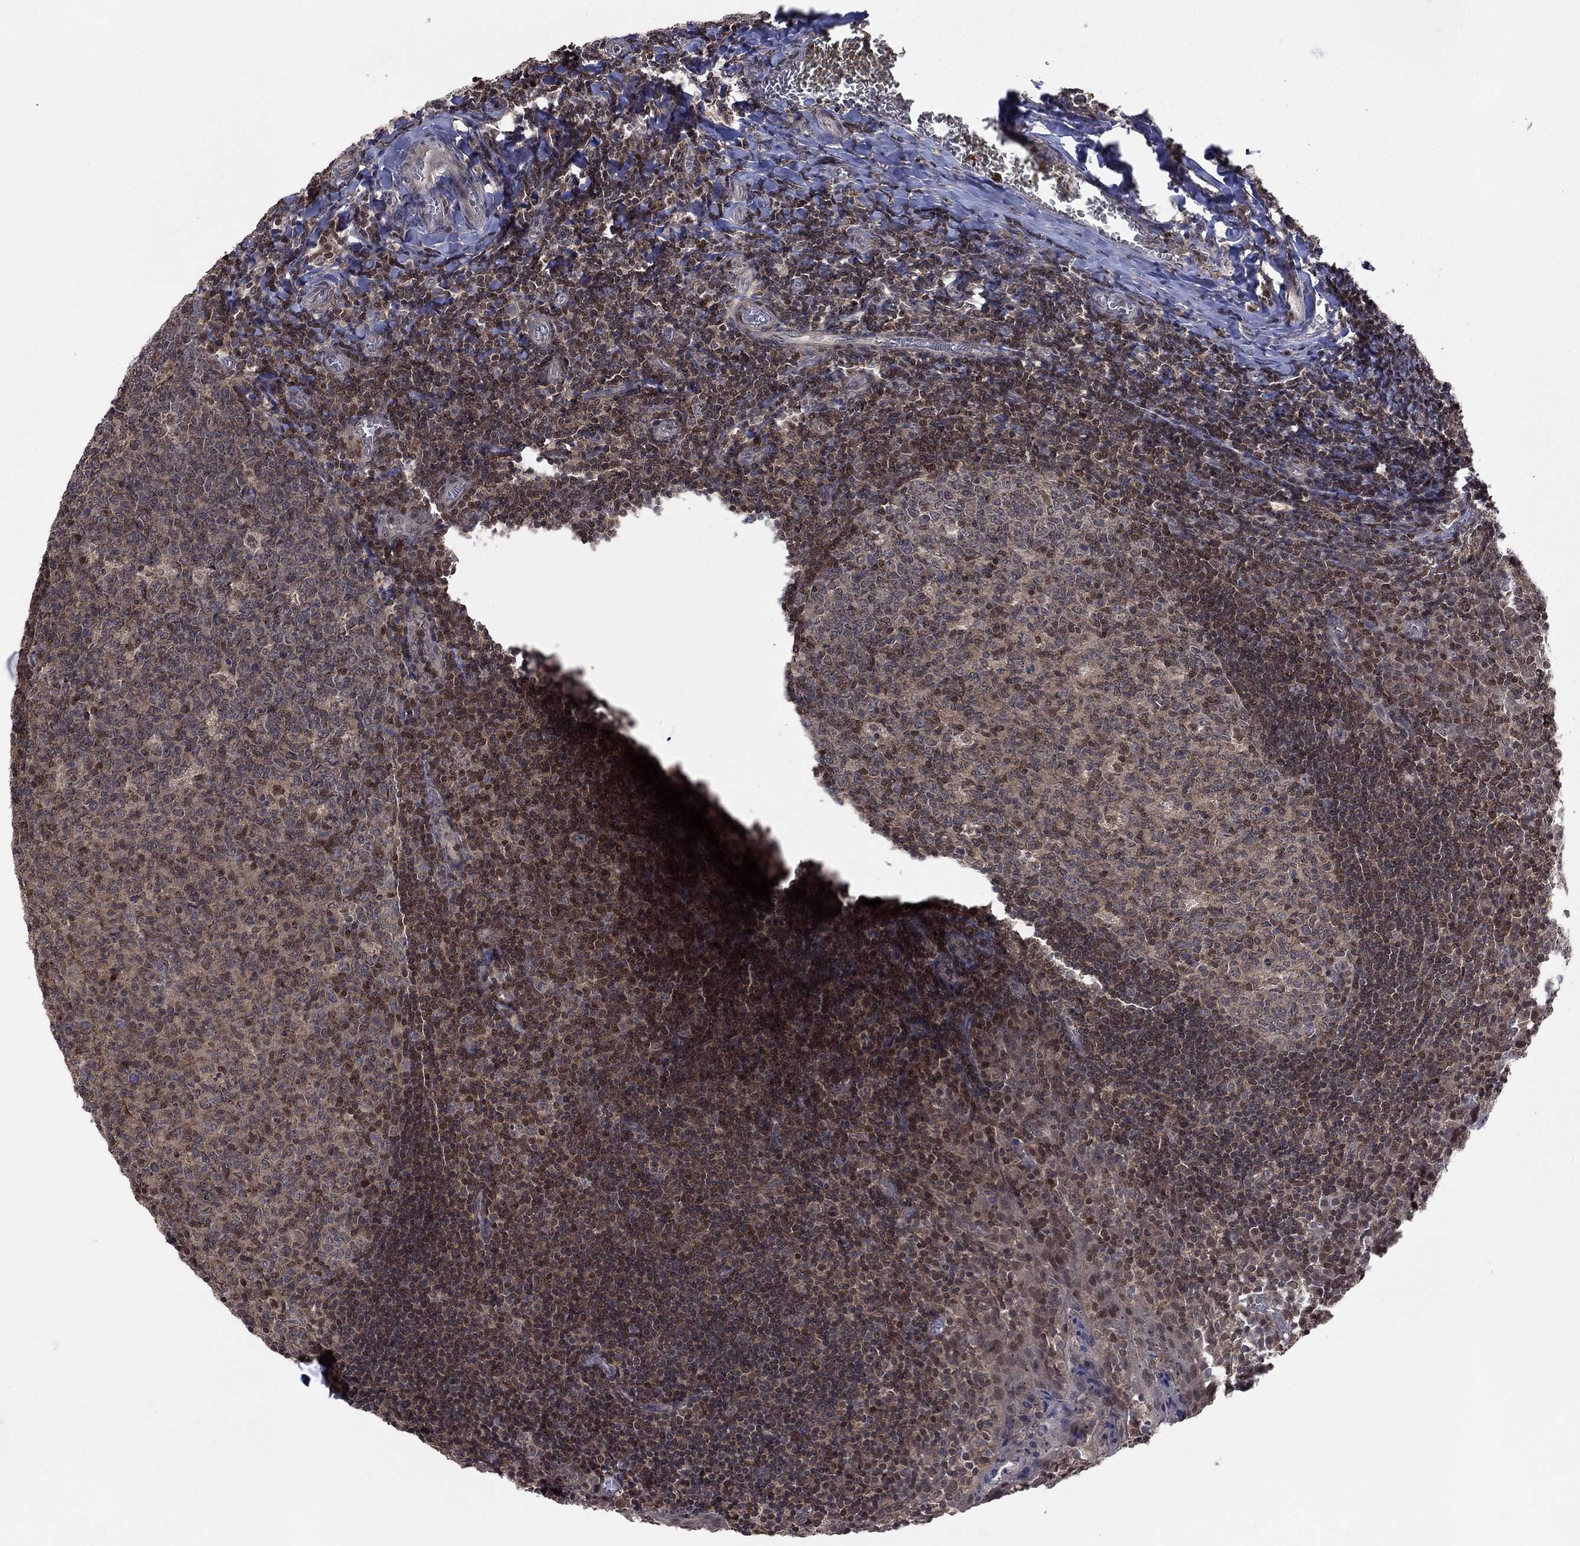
{"staining": {"intensity": "moderate", "quantity": "<25%", "location": "nuclear"}, "tissue": "tonsil", "cell_type": "Germinal center cells", "image_type": "normal", "snomed": [{"axis": "morphology", "description": "Normal tissue, NOS"}, {"axis": "topography", "description": "Tonsil"}], "caption": "Immunohistochemistry (IHC) of normal human tonsil exhibits low levels of moderate nuclear staining in about <25% of germinal center cells.", "gene": "IAH1", "patient": {"sex": "female", "age": 13}}